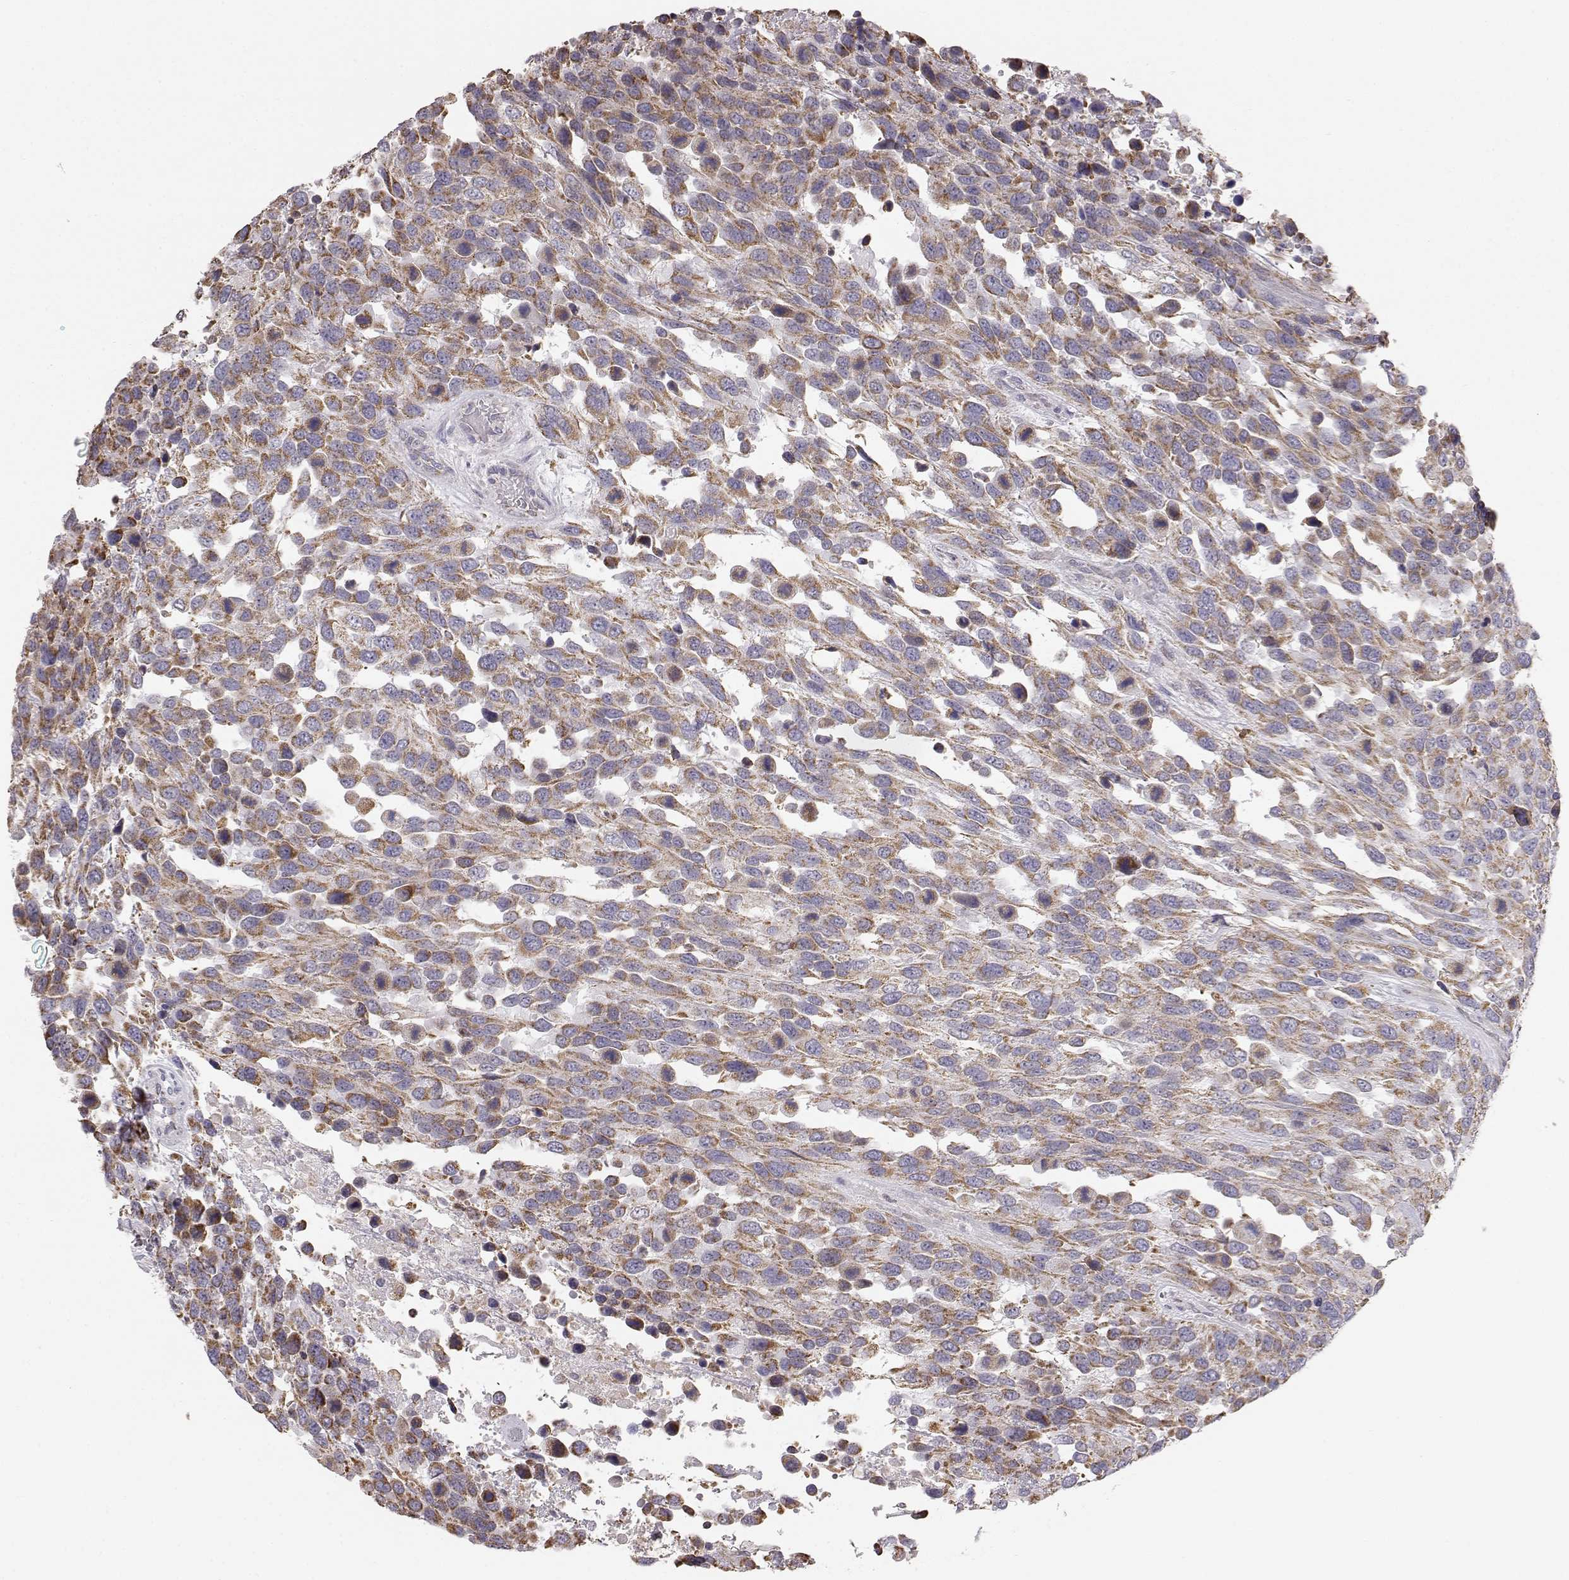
{"staining": {"intensity": "moderate", "quantity": ">75%", "location": "cytoplasmic/membranous"}, "tissue": "urothelial cancer", "cell_type": "Tumor cells", "image_type": "cancer", "snomed": [{"axis": "morphology", "description": "Urothelial carcinoma, High grade"}, {"axis": "topography", "description": "Urinary bladder"}], "caption": "This is an image of IHC staining of urothelial carcinoma (high-grade), which shows moderate expression in the cytoplasmic/membranous of tumor cells.", "gene": "GRAP2", "patient": {"sex": "female", "age": 70}}